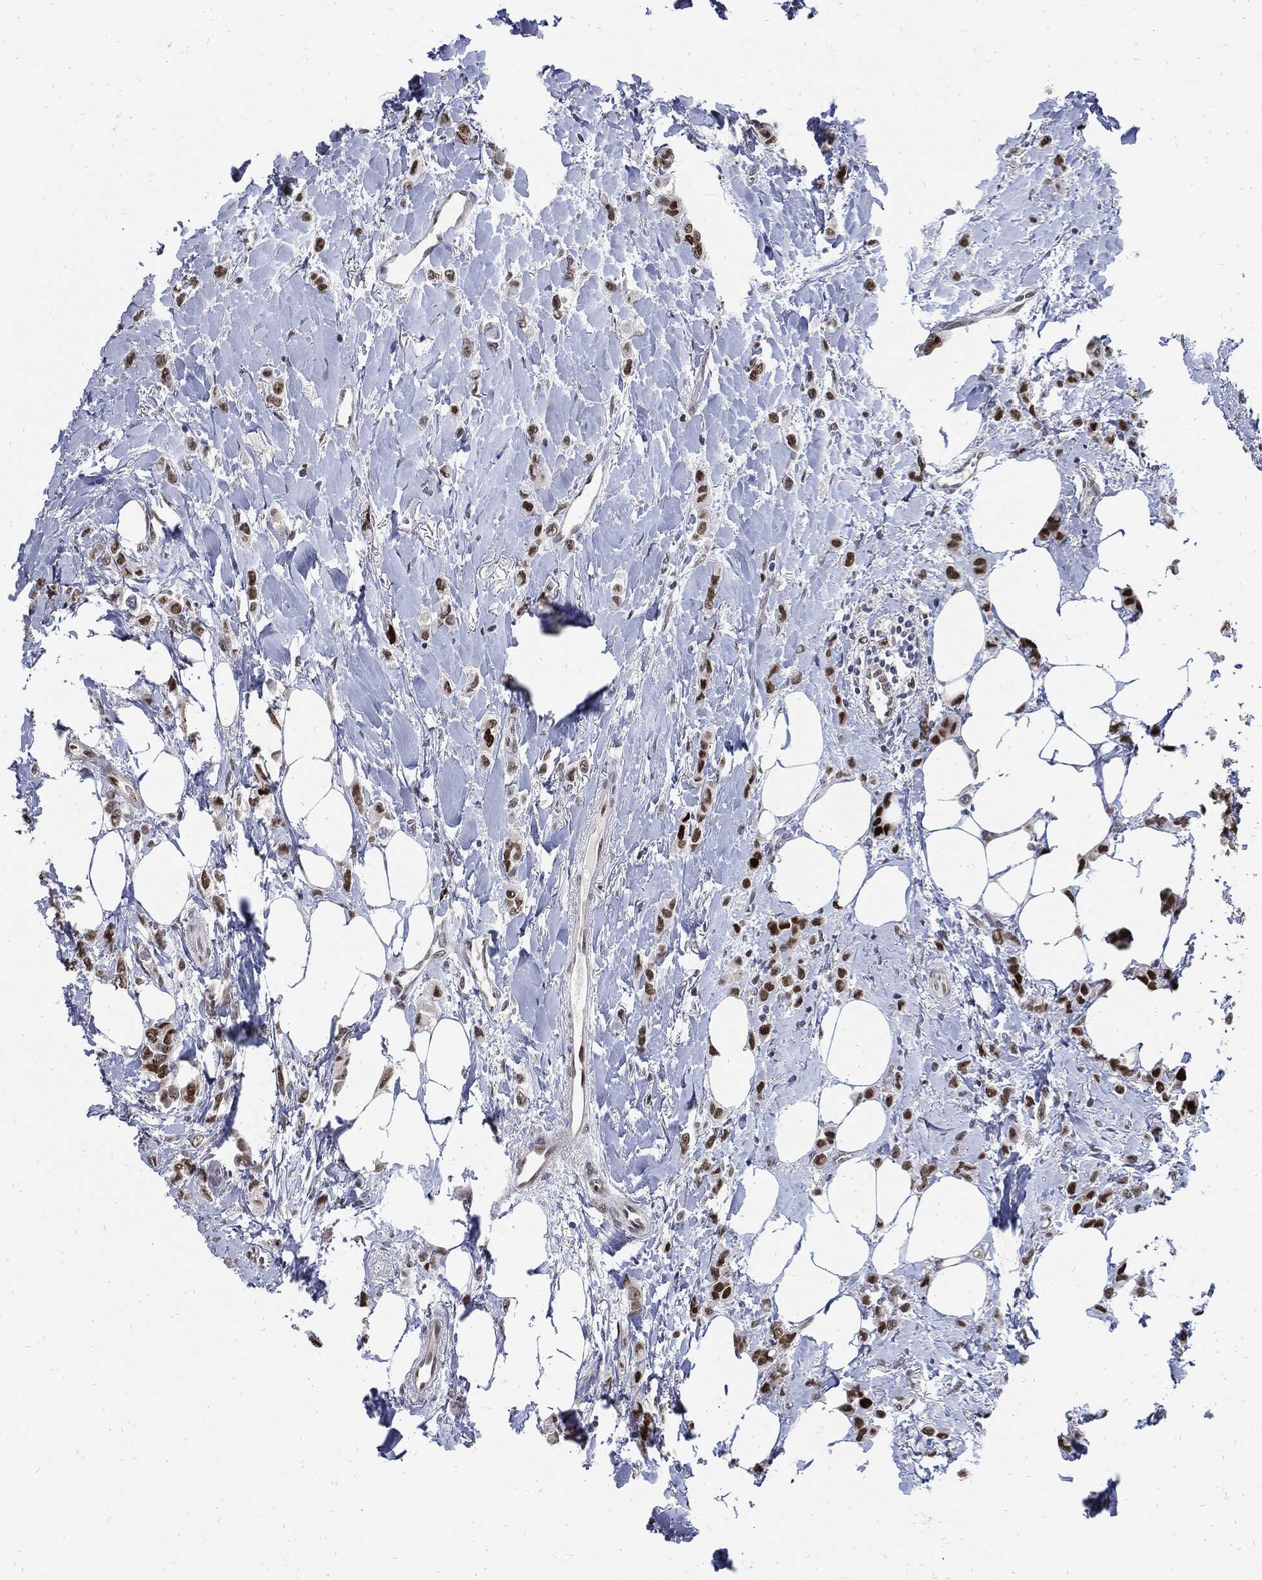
{"staining": {"intensity": "strong", "quantity": ">75%", "location": "nuclear"}, "tissue": "breast cancer", "cell_type": "Tumor cells", "image_type": "cancer", "snomed": [{"axis": "morphology", "description": "Lobular carcinoma"}, {"axis": "topography", "description": "Breast"}], "caption": "Protein analysis of breast cancer tissue shows strong nuclear expression in about >75% of tumor cells. Nuclei are stained in blue.", "gene": "NBN", "patient": {"sex": "female", "age": 66}}